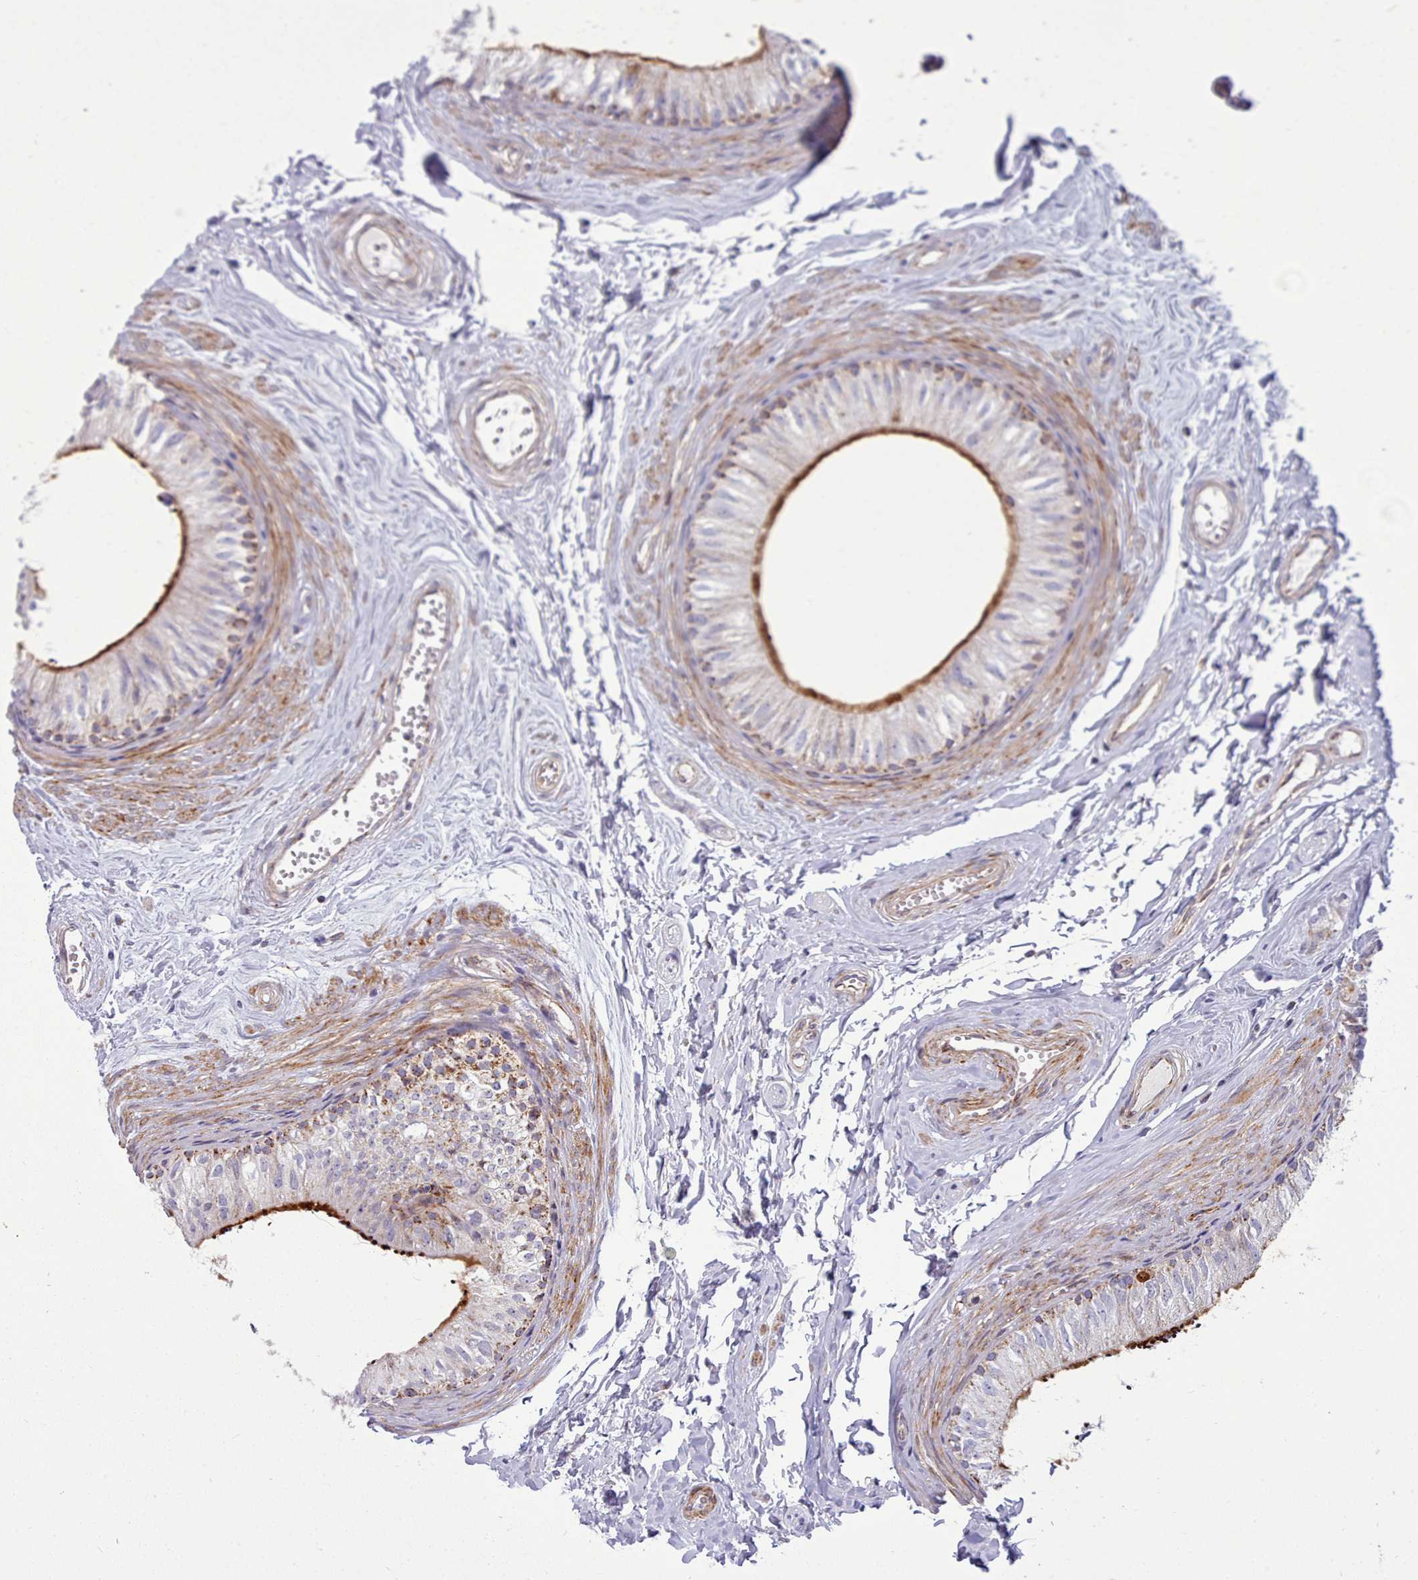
{"staining": {"intensity": "strong", "quantity": "<25%", "location": "cytoplasmic/membranous"}, "tissue": "epididymis", "cell_type": "Glandular cells", "image_type": "normal", "snomed": [{"axis": "morphology", "description": "Normal tissue, NOS"}, {"axis": "topography", "description": "Epididymis"}], "caption": "IHC of unremarkable epididymis shows medium levels of strong cytoplasmic/membranous staining in about <25% of glandular cells. (brown staining indicates protein expression, while blue staining denotes nuclei).", "gene": "MRPL21", "patient": {"sex": "male", "age": 56}}